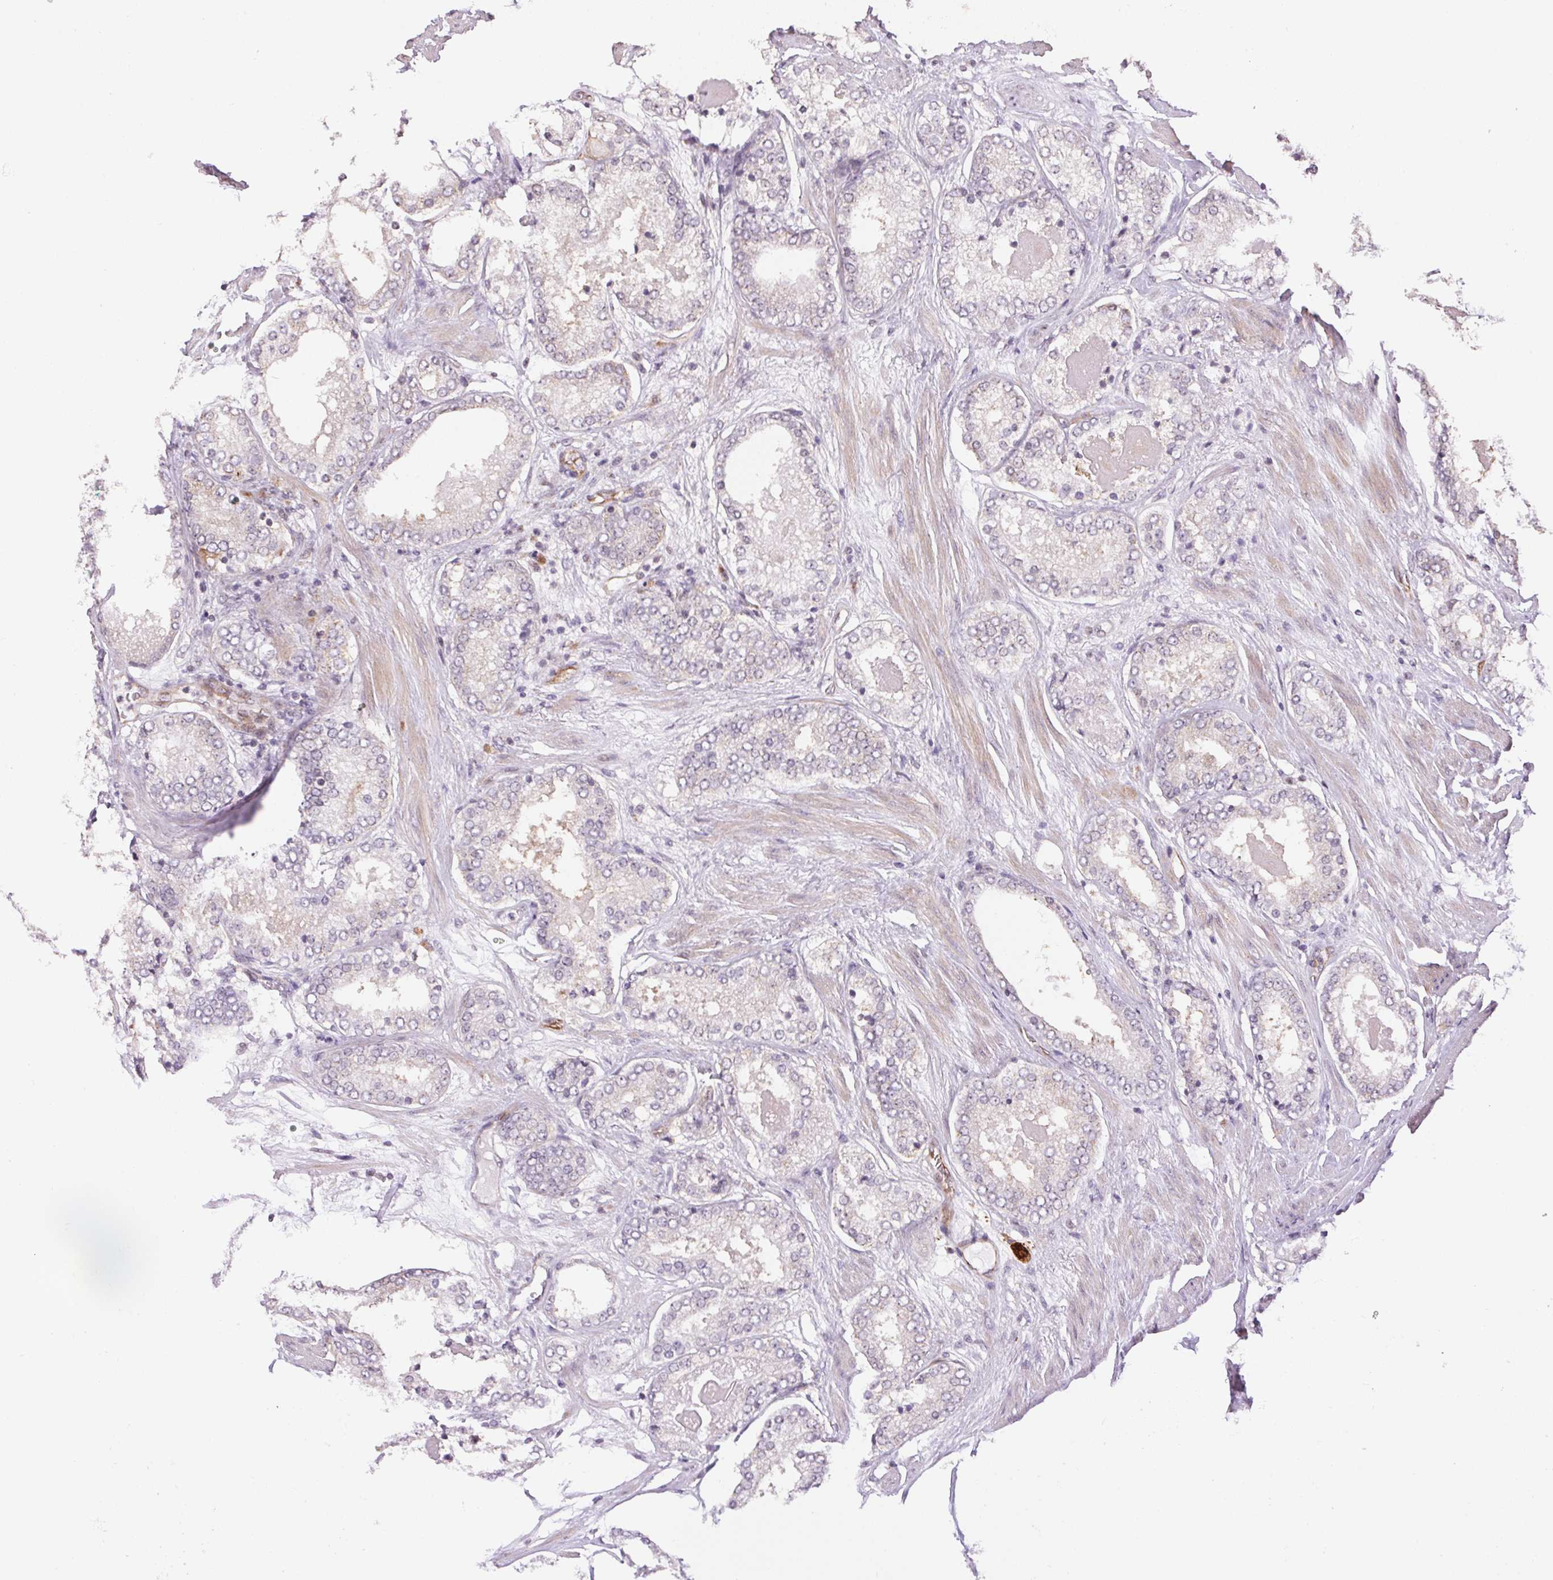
{"staining": {"intensity": "negative", "quantity": "none", "location": "none"}, "tissue": "prostate cancer", "cell_type": "Tumor cells", "image_type": "cancer", "snomed": [{"axis": "morphology", "description": "Adenocarcinoma, NOS"}, {"axis": "morphology", "description": "Adenocarcinoma, Low grade"}, {"axis": "topography", "description": "Prostate"}], "caption": "Immunohistochemical staining of prostate cancer (adenocarcinoma (low-grade)) displays no significant expression in tumor cells.", "gene": "GYG2", "patient": {"sex": "male", "age": 68}}